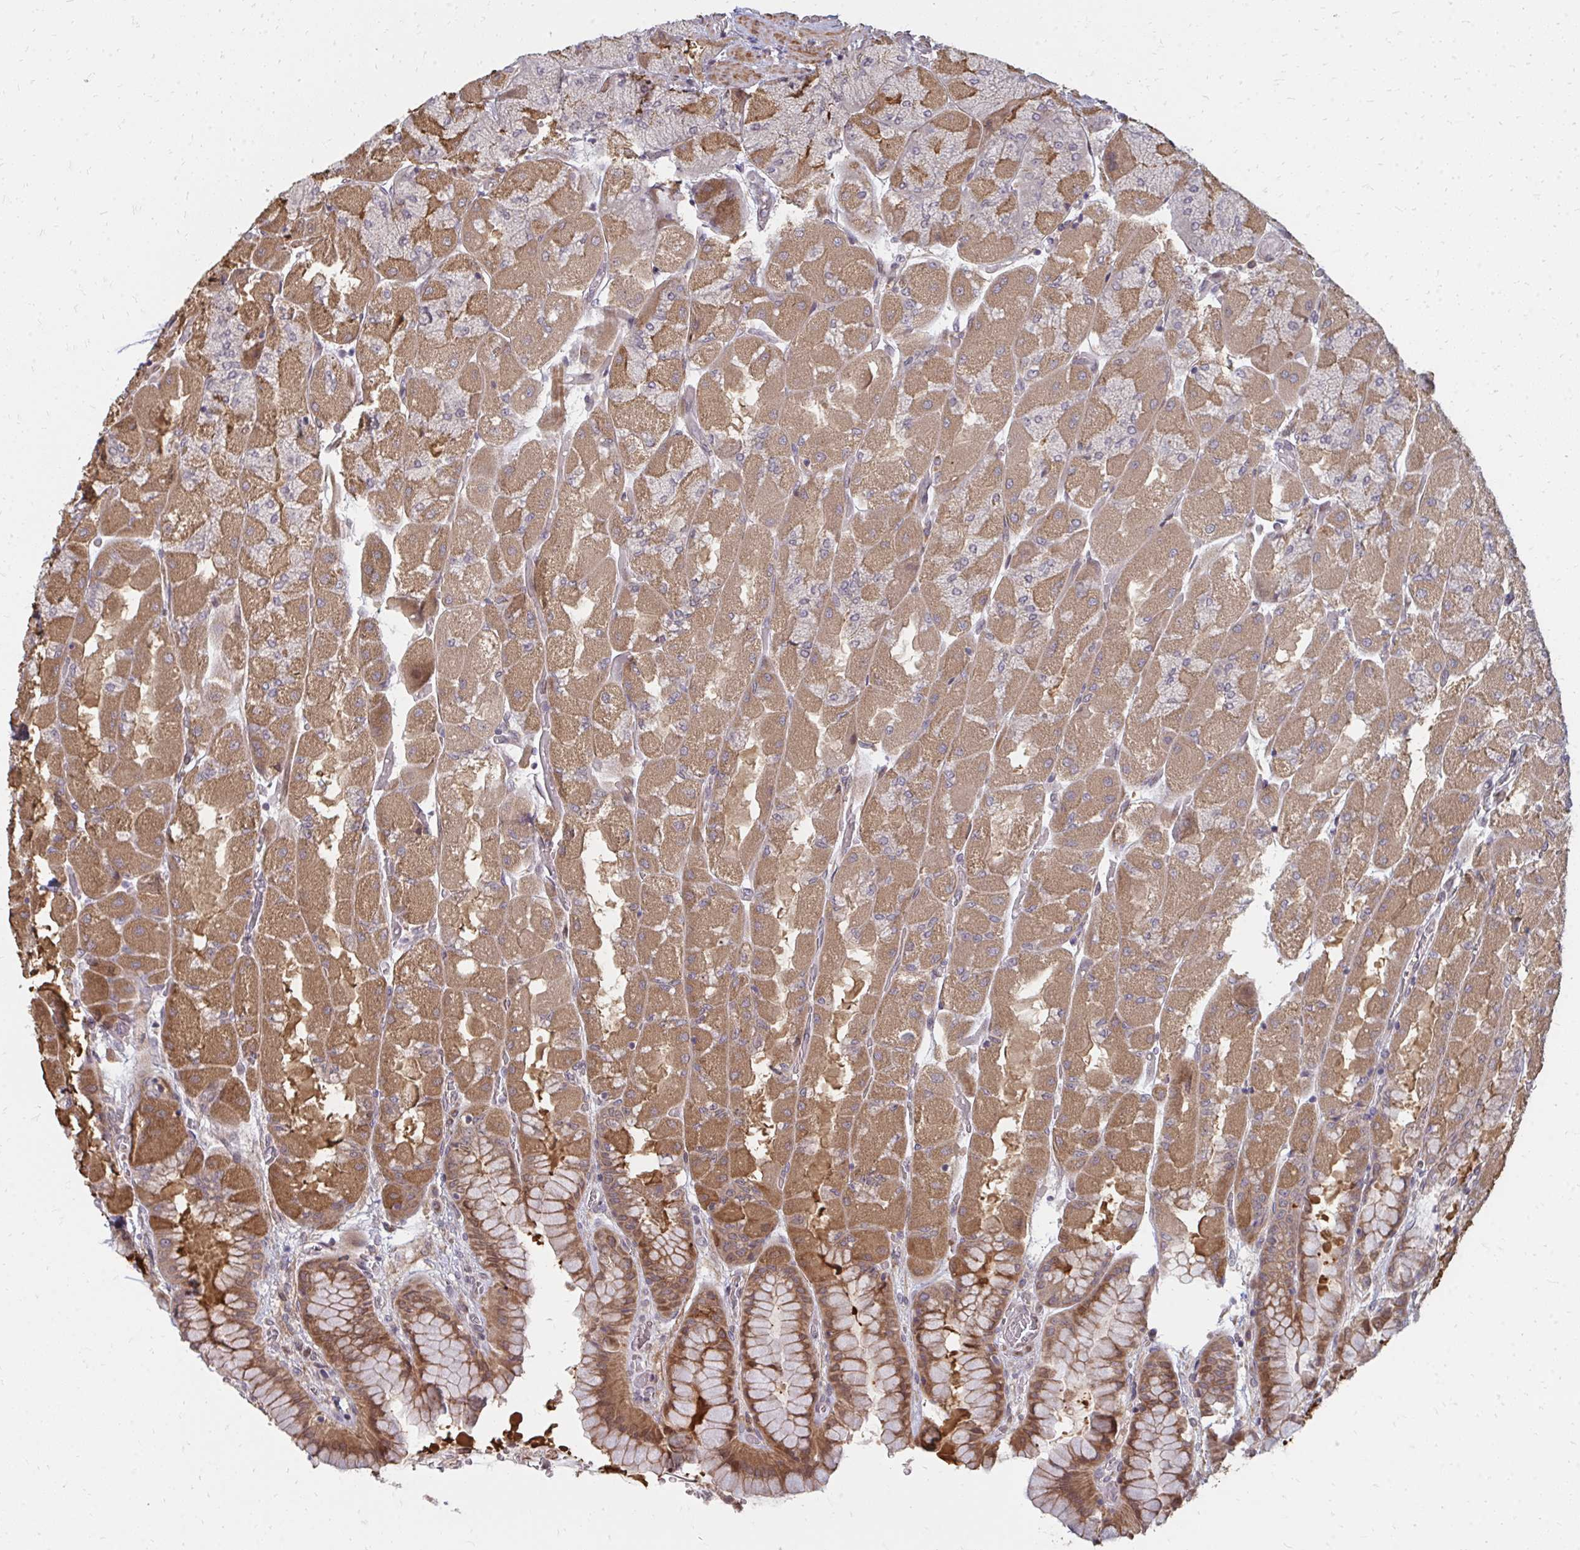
{"staining": {"intensity": "moderate", "quantity": ">75%", "location": "cytoplasmic/membranous,nuclear"}, "tissue": "stomach", "cell_type": "Glandular cells", "image_type": "normal", "snomed": [{"axis": "morphology", "description": "Normal tissue, NOS"}, {"axis": "topography", "description": "Stomach"}], "caption": "A micrograph of human stomach stained for a protein demonstrates moderate cytoplasmic/membranous,nuclear brown staining in glandular cells. (DAB (3,3'-diaminobenzidine) IHC with brightfield microscopy, high magnification).", "gene": "ZNF285", "patient": {"sex": "female", "age": 61}}